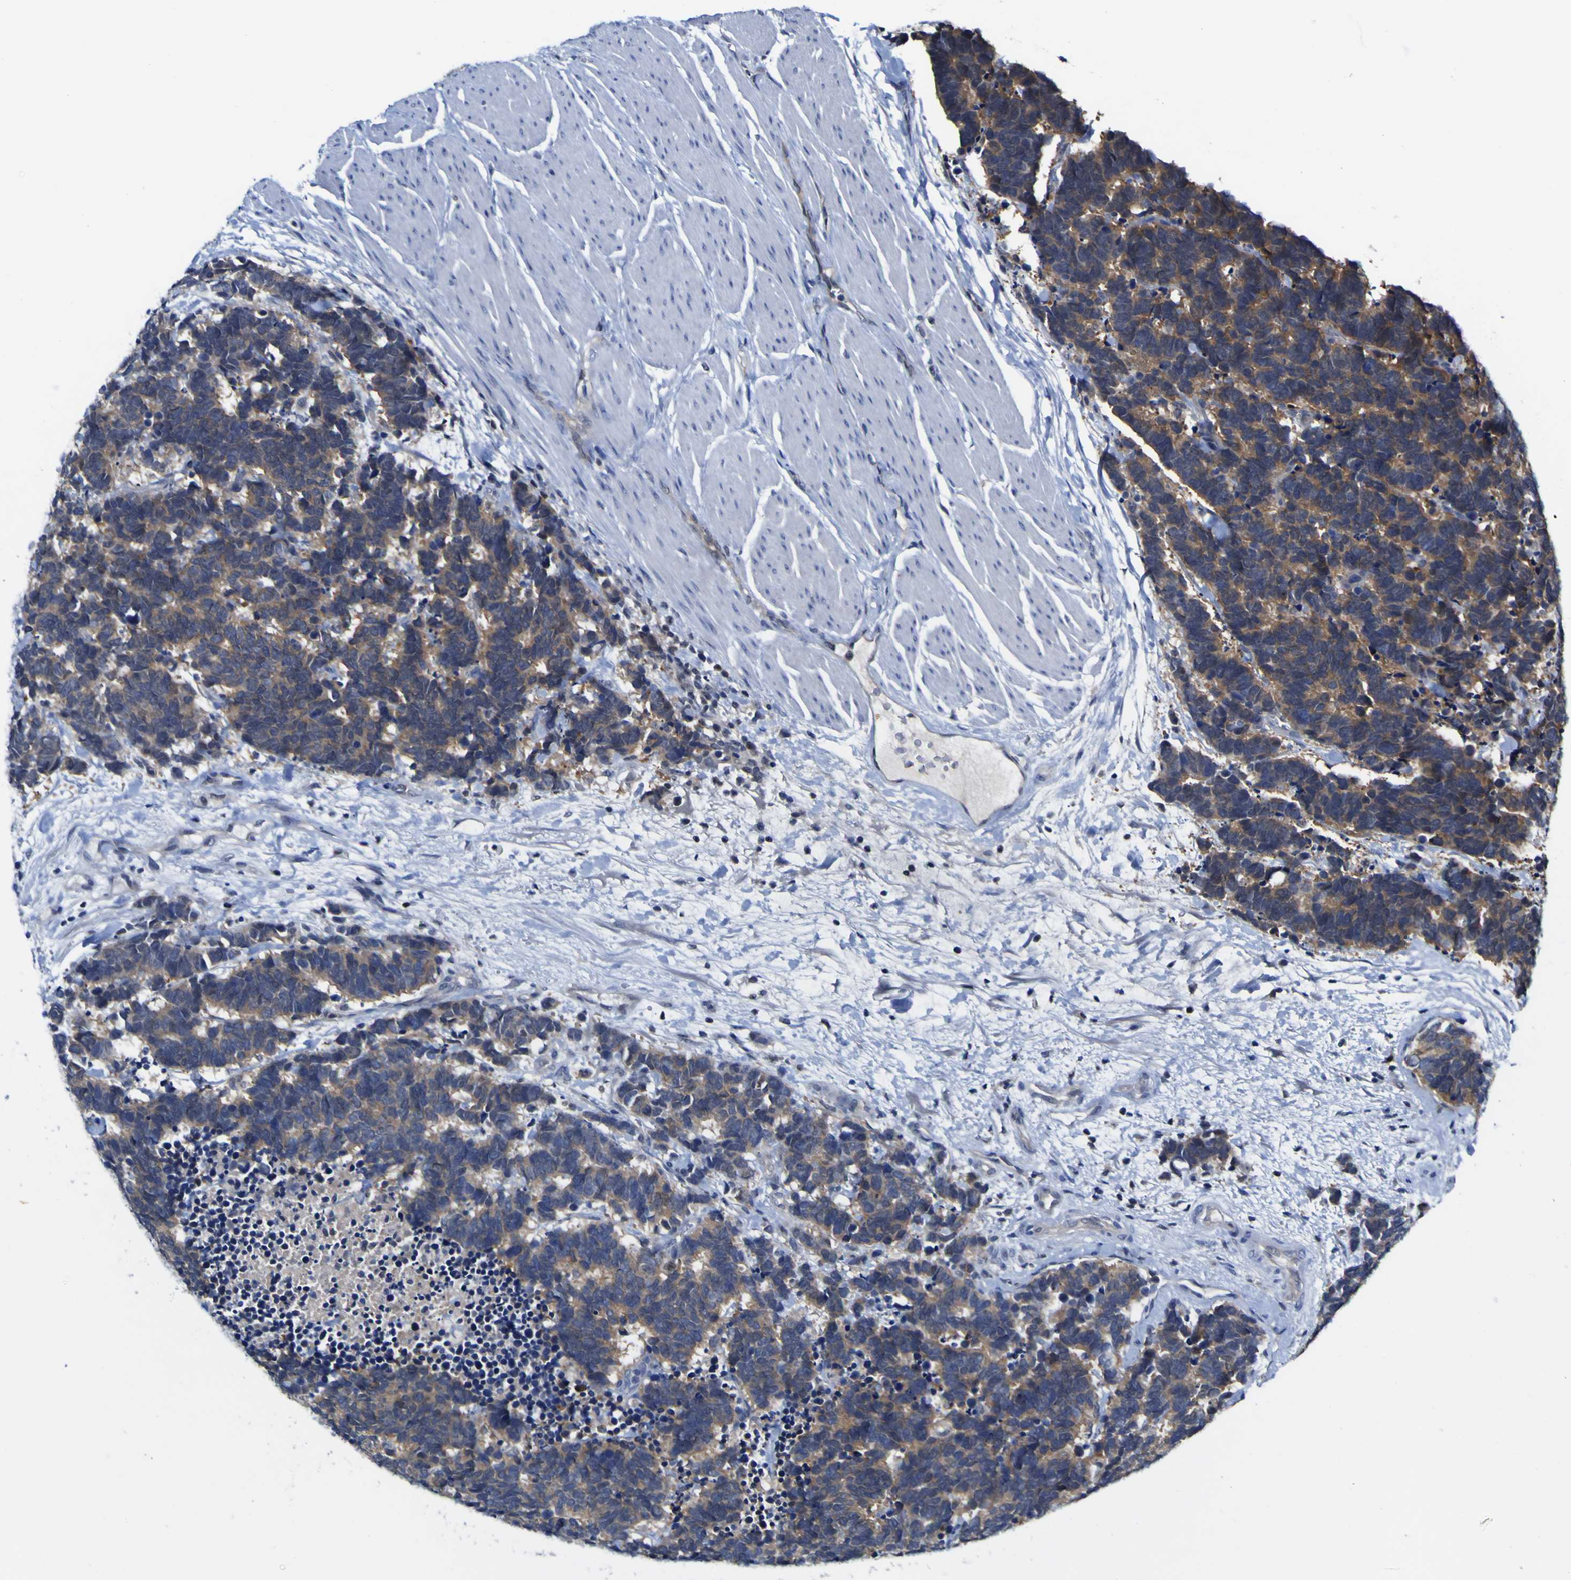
{"staining": {"intensity": "moderate", "quantity": ">75%", "location": "cytoplasmic/membranous"}, "tissue": "carcinoid", "cell_type": "Tumor cells", "image_type": "cancer", "snomed": [{"axis": "morphology", "description": "Carcinoma, NOS"}, {"axis": "morphology", "description": "Carcinoid, malignant, NOS"}, {"axis": "topography", "description": "Urinary bladder"}], "caption": "Immunohistochemical staining of human carcinoid shows medium levels of moderate cytoplasmic/membranous protein expression in approximately >75% of tumor cells.", "gene": "CASP6", "patient": {"sex": "male", "age": 57}}